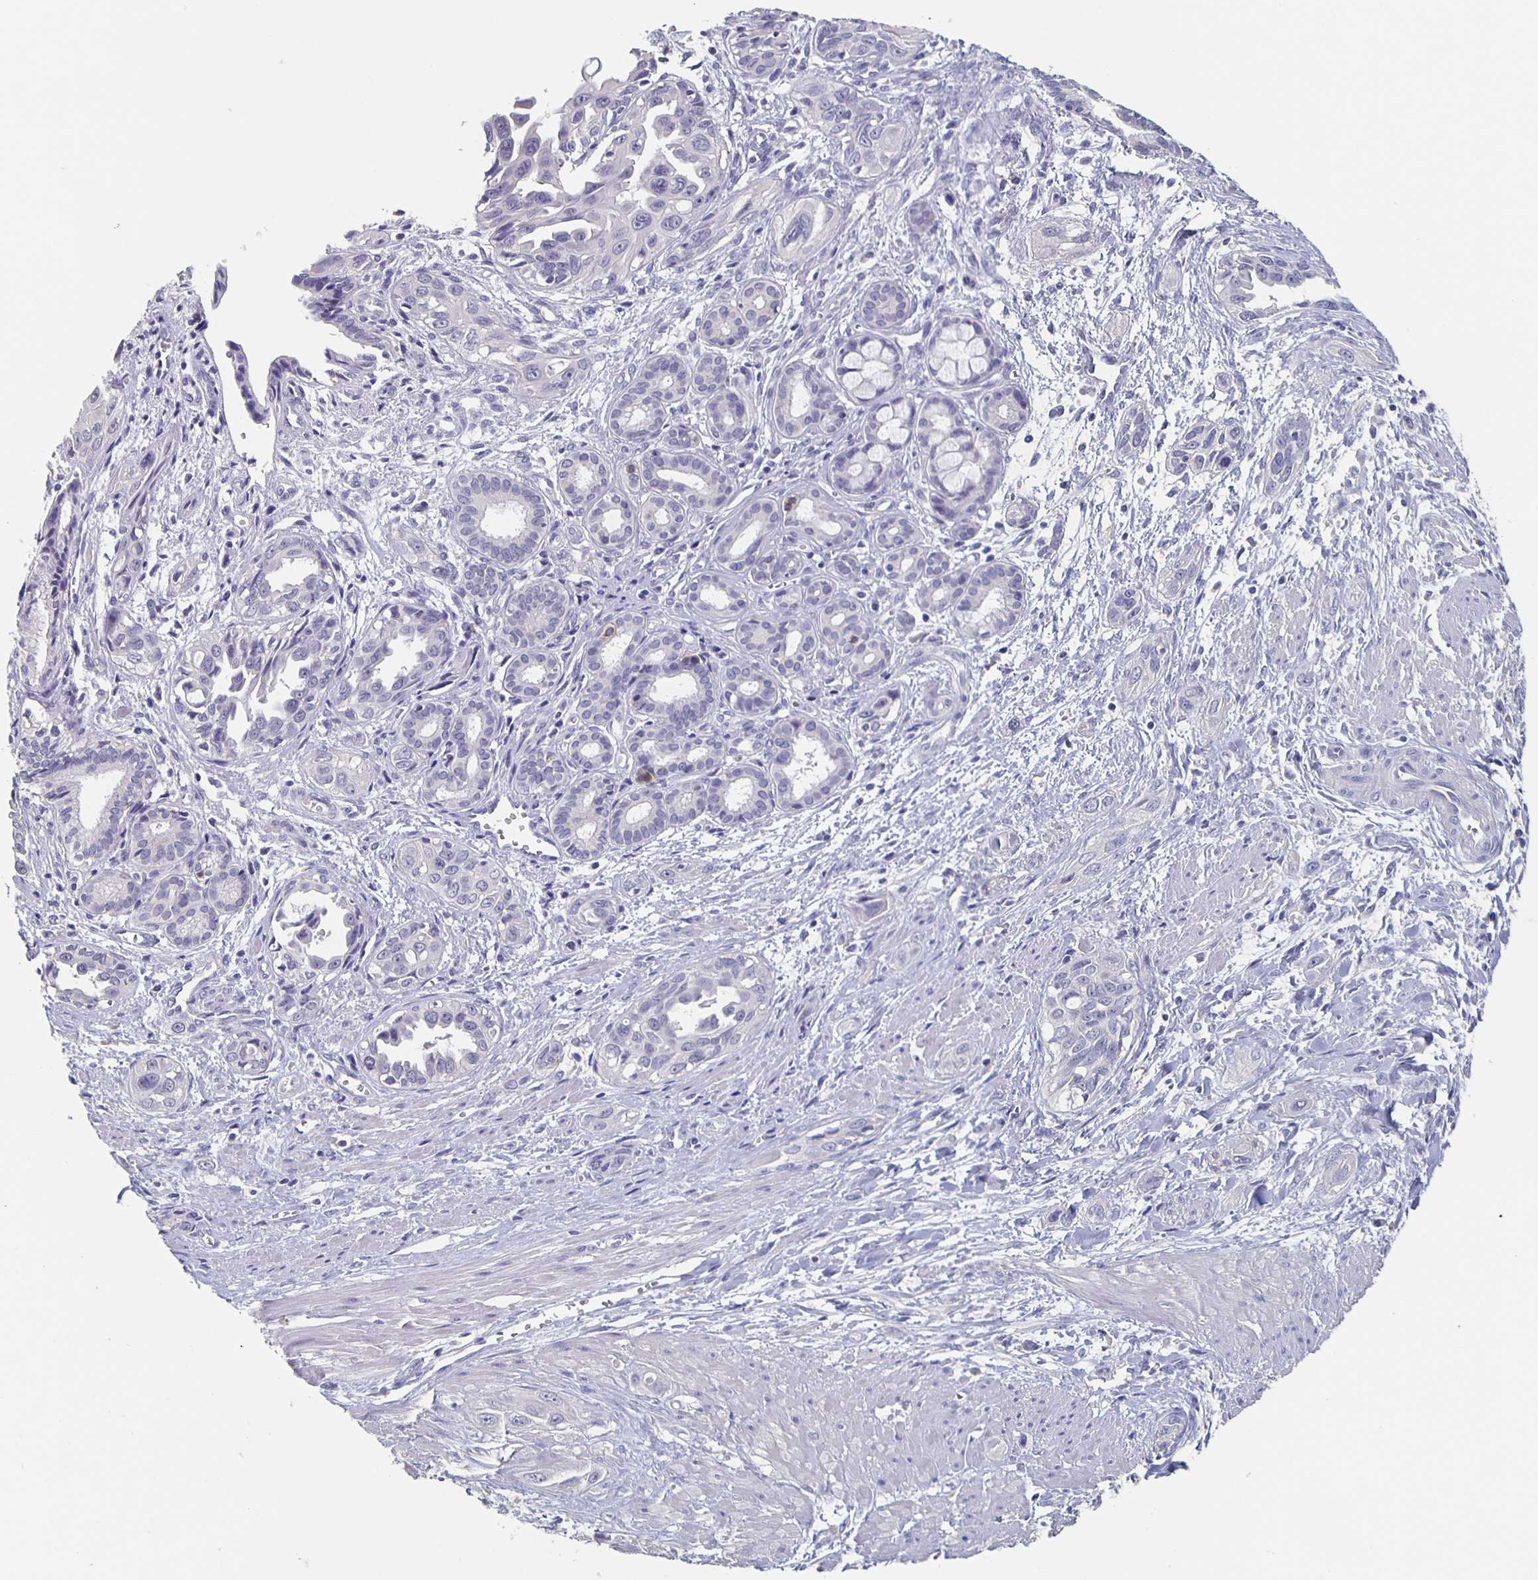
{"staining": {"intensity": "negative", "quantity": "none", "location": "none"}, "tissue": "pancreatic cancer", "cell_type": "Tumor cells", "image_type": "cancer", "snomed": [{"axis": "morphology", "description": "Adenocarcinoma, NOS"}, {"axis": "topography", "description": "Pancreas"}], "caption": "Pancreatic adenocarcinoma stained for a protein using IHC exhibits no staining tumor cells.", "gene": "CACNA2D2", "patient": {"sex": "female", "age": 55}}